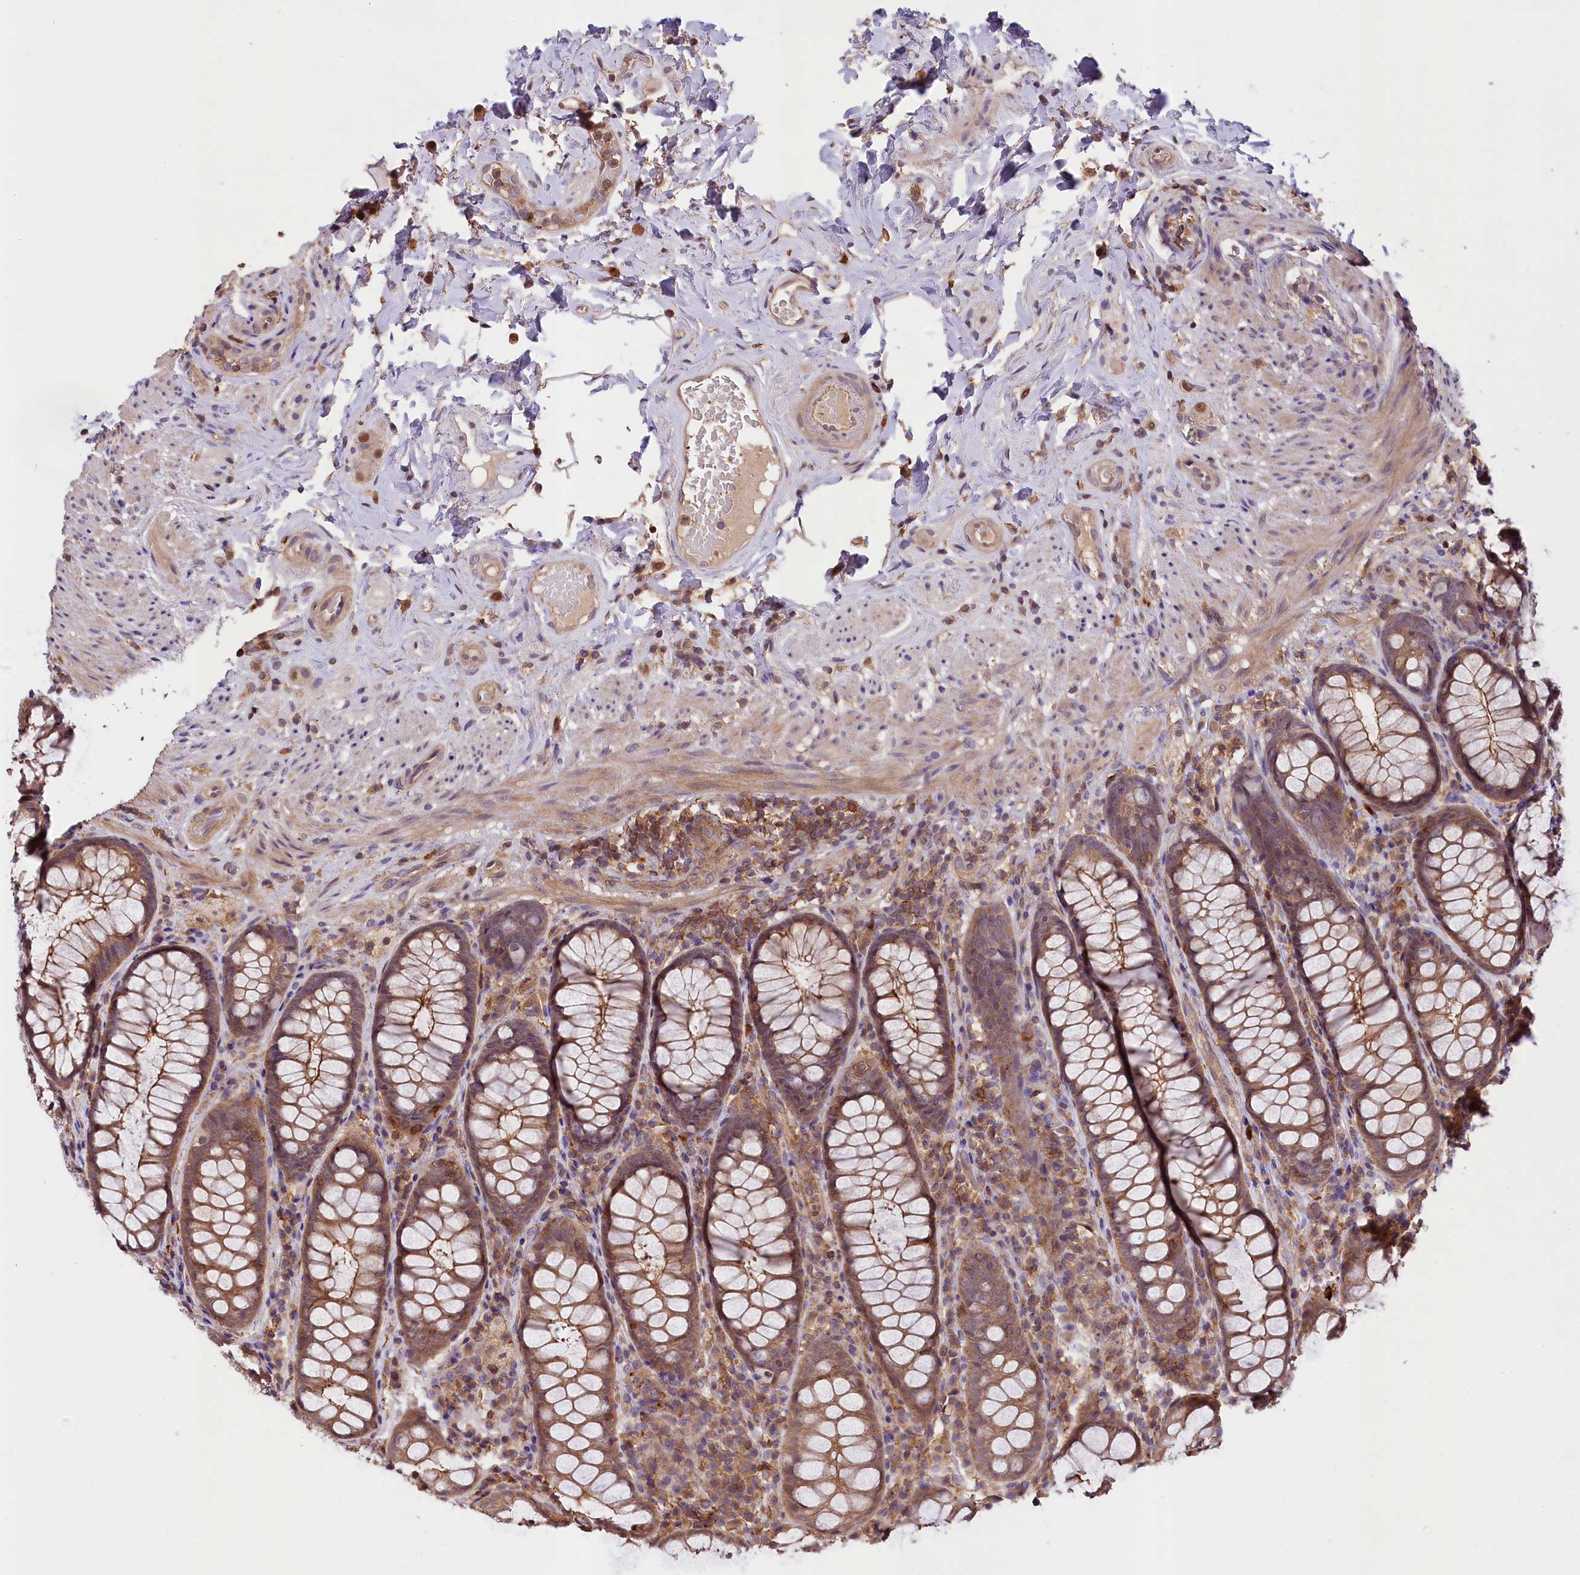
{"staining": {"intensity": "moderate", "quantity": ">75%", "location": "cytoplasmic/membranous"}, "tissue": "rectum", "cell_type": "Glandular cells", "image_type": "normal", "snomed": [{"axis": "morphology", "description": "Normal tissue, NOS"}, {"axis": "topography", "description": "Rectum"}], "caption": "This micrograph reveals immunohistochemistry staining of unremarkable rectum, with medium moderate cytoplasmic/membranous positivity in about >75% of glandular cells.", "gene": "SKIDA1", "patient": {"sex": "male", "age": 83}}